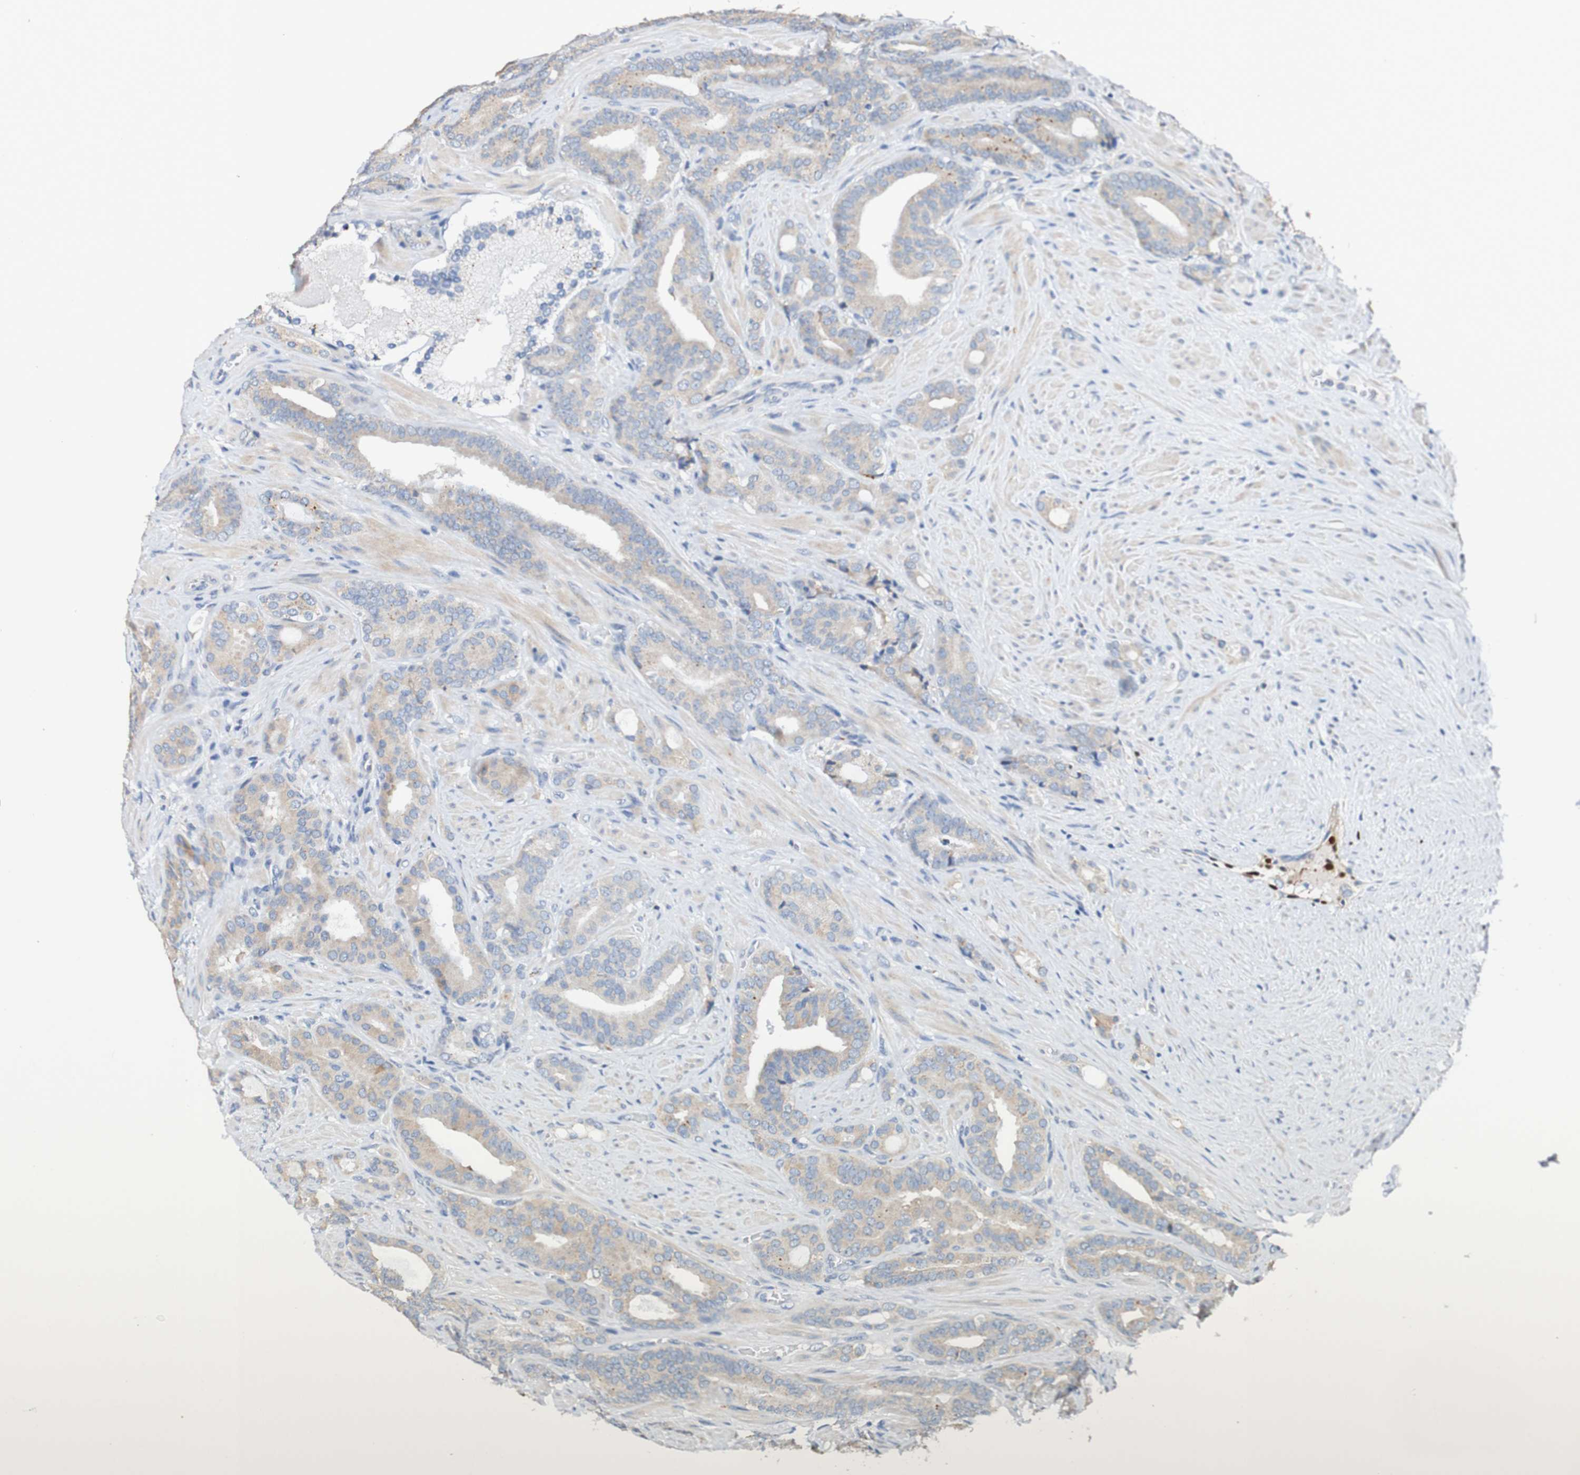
{"staining": {"intensity": "moderate", "quantity": "<25%", "location": "cytoplasmic/membranous"}, "tissue": "prostate cancer", "cell_type": "Tumor cells", "image_type": "cancer", "snomed": [{"axis": "morphology", "description": "Adenocarcinoma, Low grade"}, {"axis": "topography", "description": "Prostate"}], "caption": "The micrograph shows immunohistochemical staining of low-grade adenocarcinoma (prostate). There is moderate cytoplasmic/membranous expression is appreciated in approximately <25% of tumor cells.", "gene": "FIBP", "patient": {"sex": "male", "age": 63}}